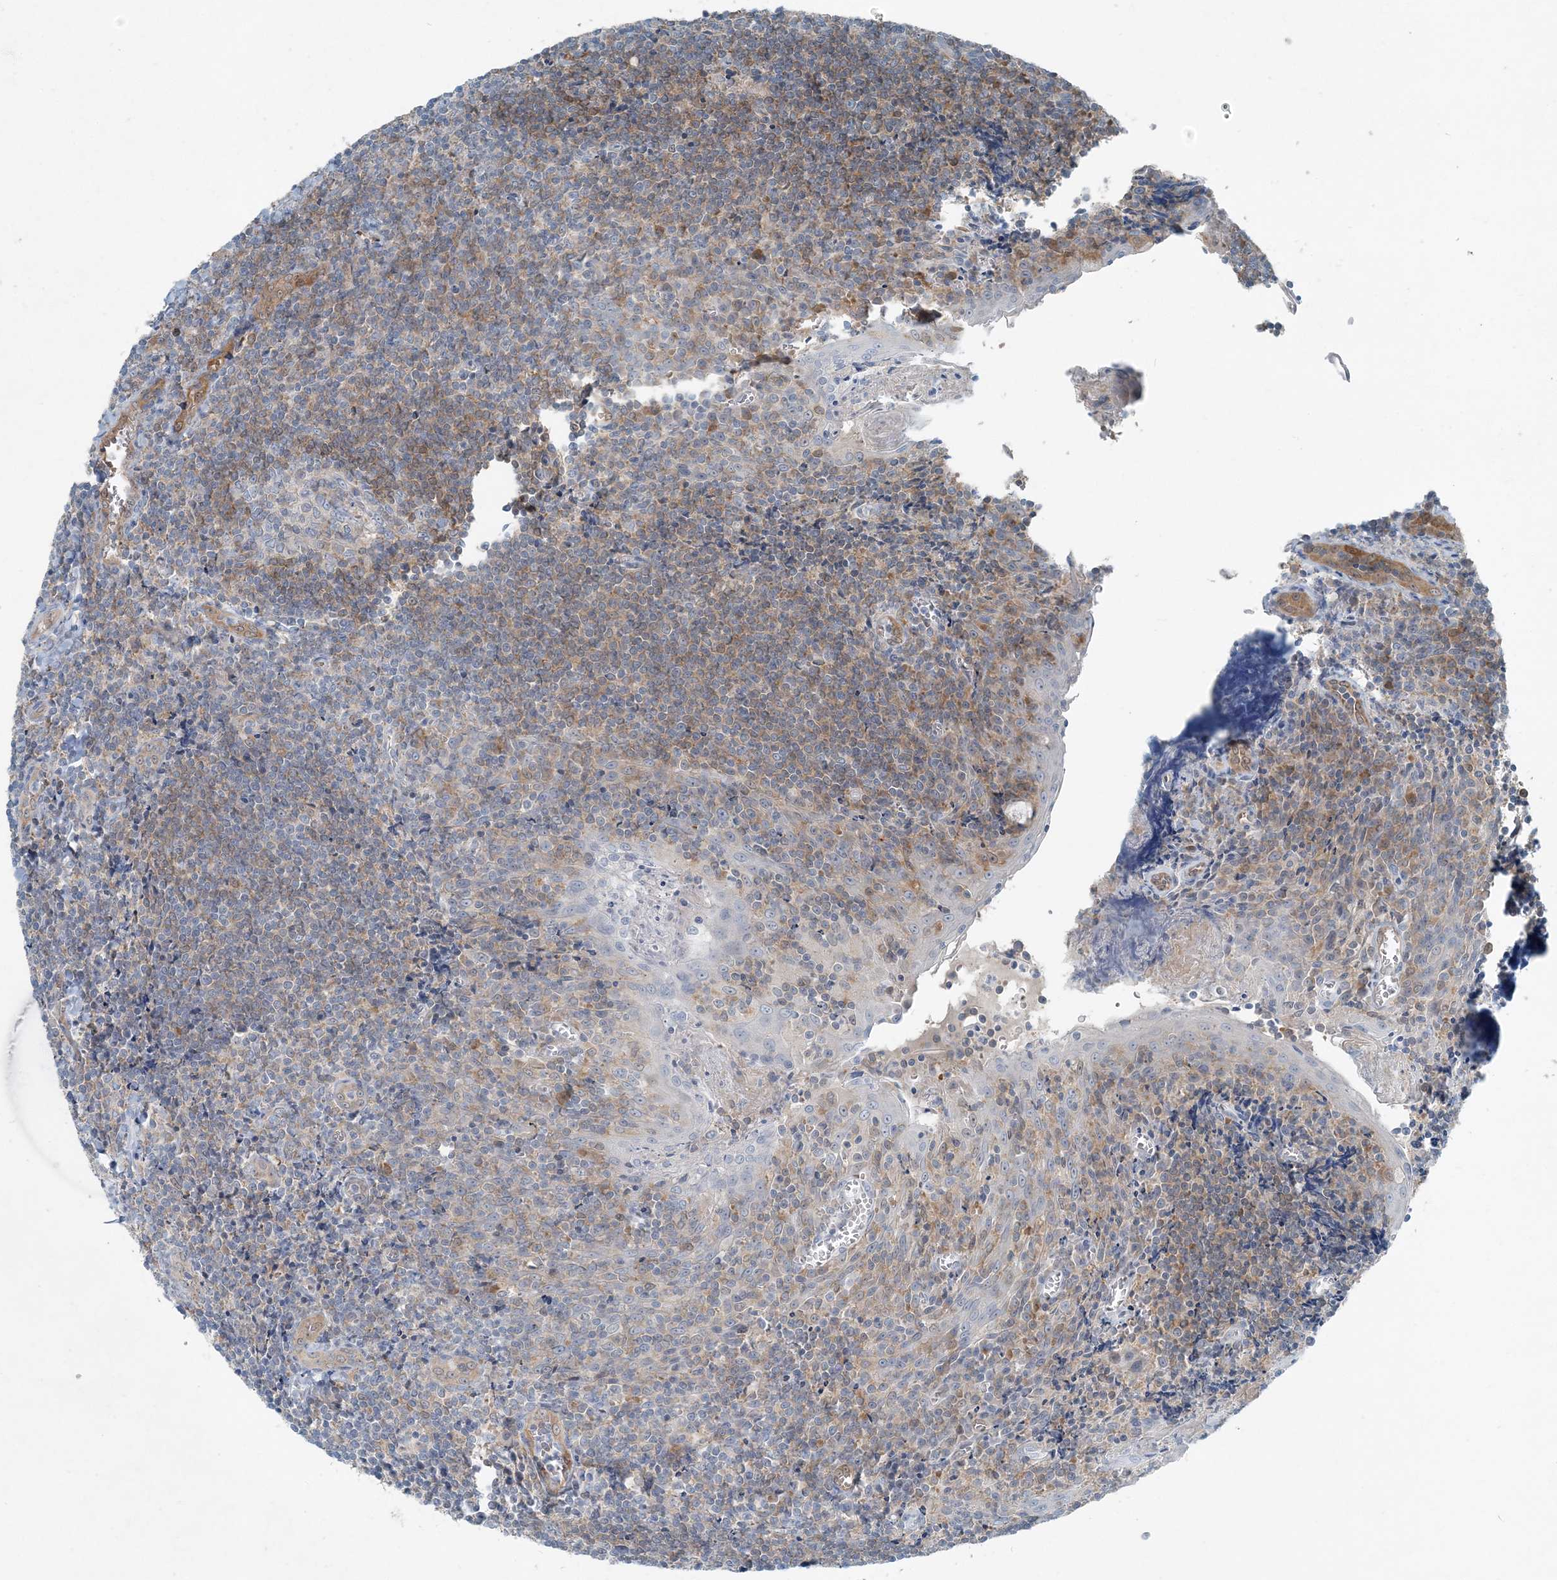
{"staining": {"intensity": "negative", "quantity": "none", "location": "none"}, "tissue": "tonsil", "cell_type": "Germinal center cells", "image_type": "normal", "snomed": [{"axis": "morphology", "description": "Normal tissue, NOS"}, {"axis": "topography", "description": "Tonsil"}], "caption": "DAB immunohistochemical staining of benign human tonsil exhibits no significant expression in germinal center cells.", "gene": "ARMH1", "patient": {"sex": "male", "age": 27}}